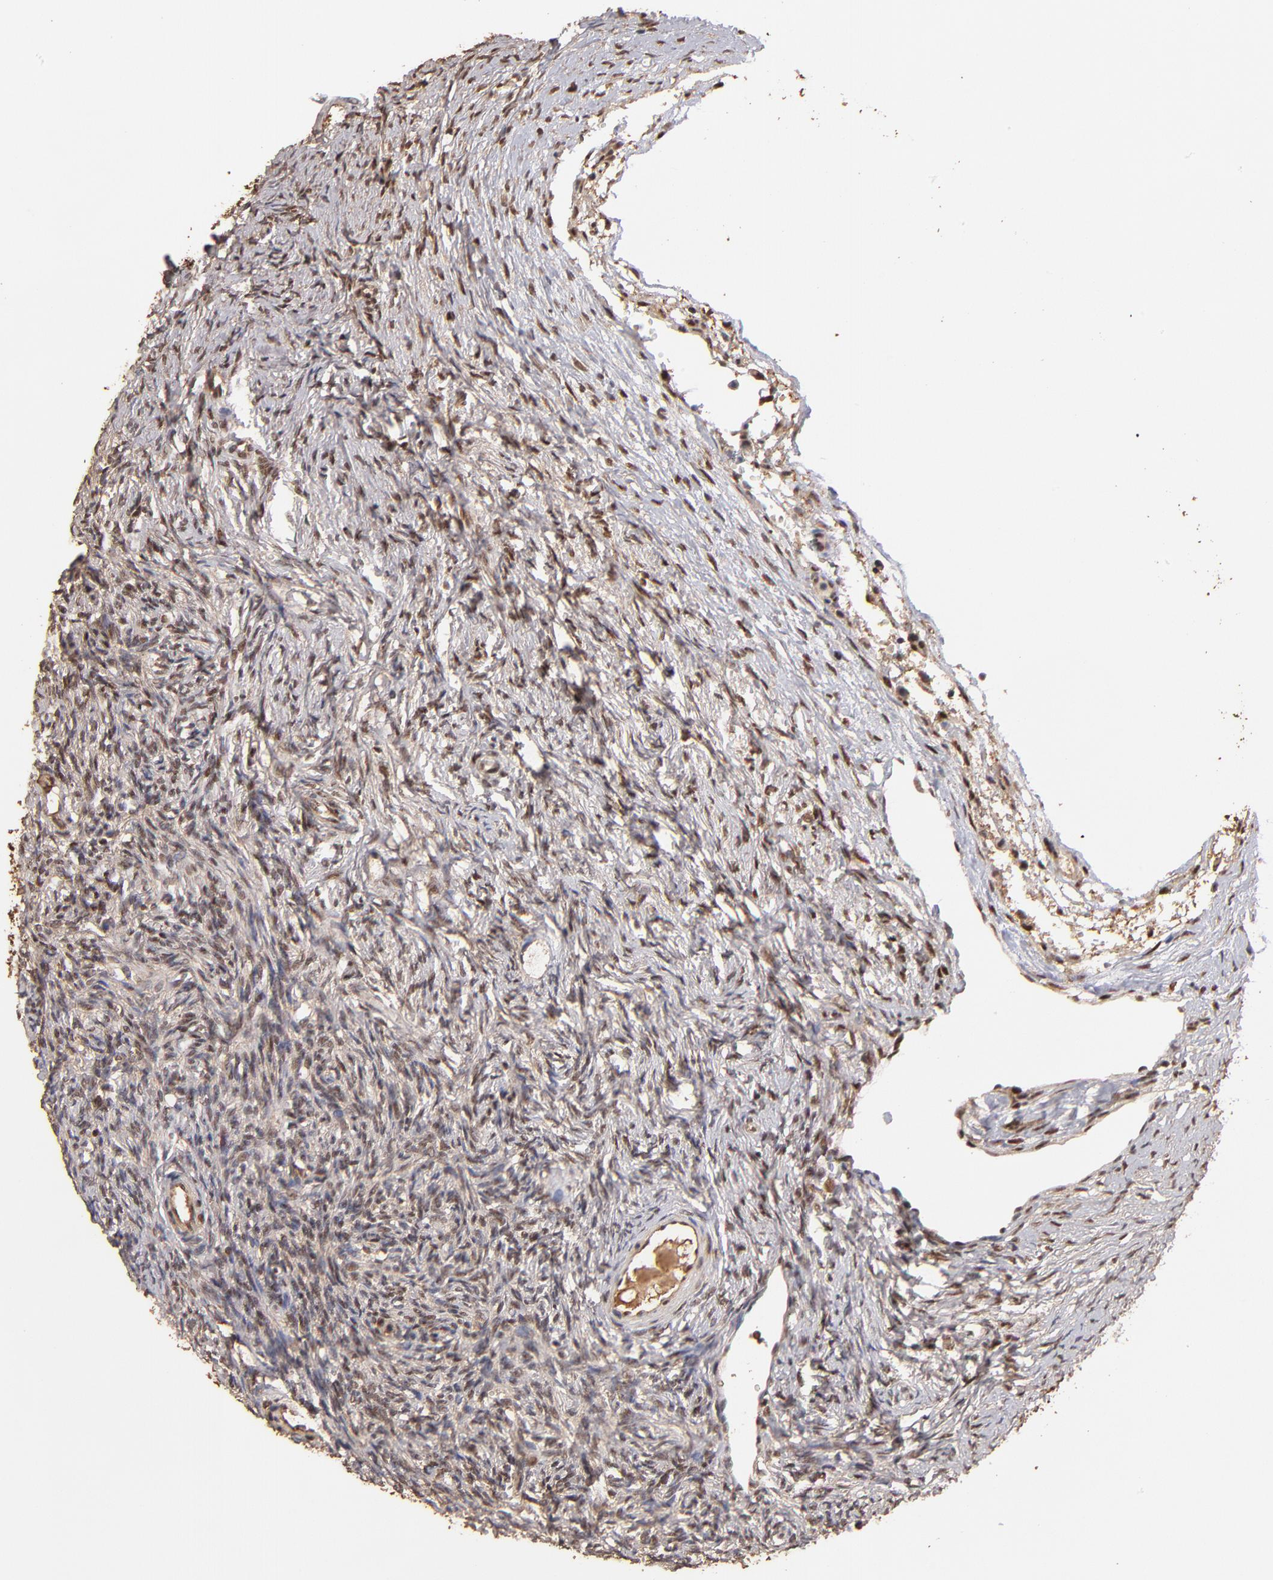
{"staining": {"intensity": "weak", "quantity": "25%-75%", "location": "nuclear"}, "tissue": "ovary", "cell_type": "Ovarian stroma cells", "image_type": "normal", "snomed": [{"axis": "morphology", "description": "Normal tissue, NOS"}, {"axis": "topography", "description": "Ovary"}], "caption": "Immunohistochemistry photomicrograph of benign human ovary stained for a protein (brown), which shows low levels of weak nuclear positivity in approximately 25%-75% of ovarian stroma cells.", "gene": "EAPP", "patient": {"sex": "female", "age": 32}}